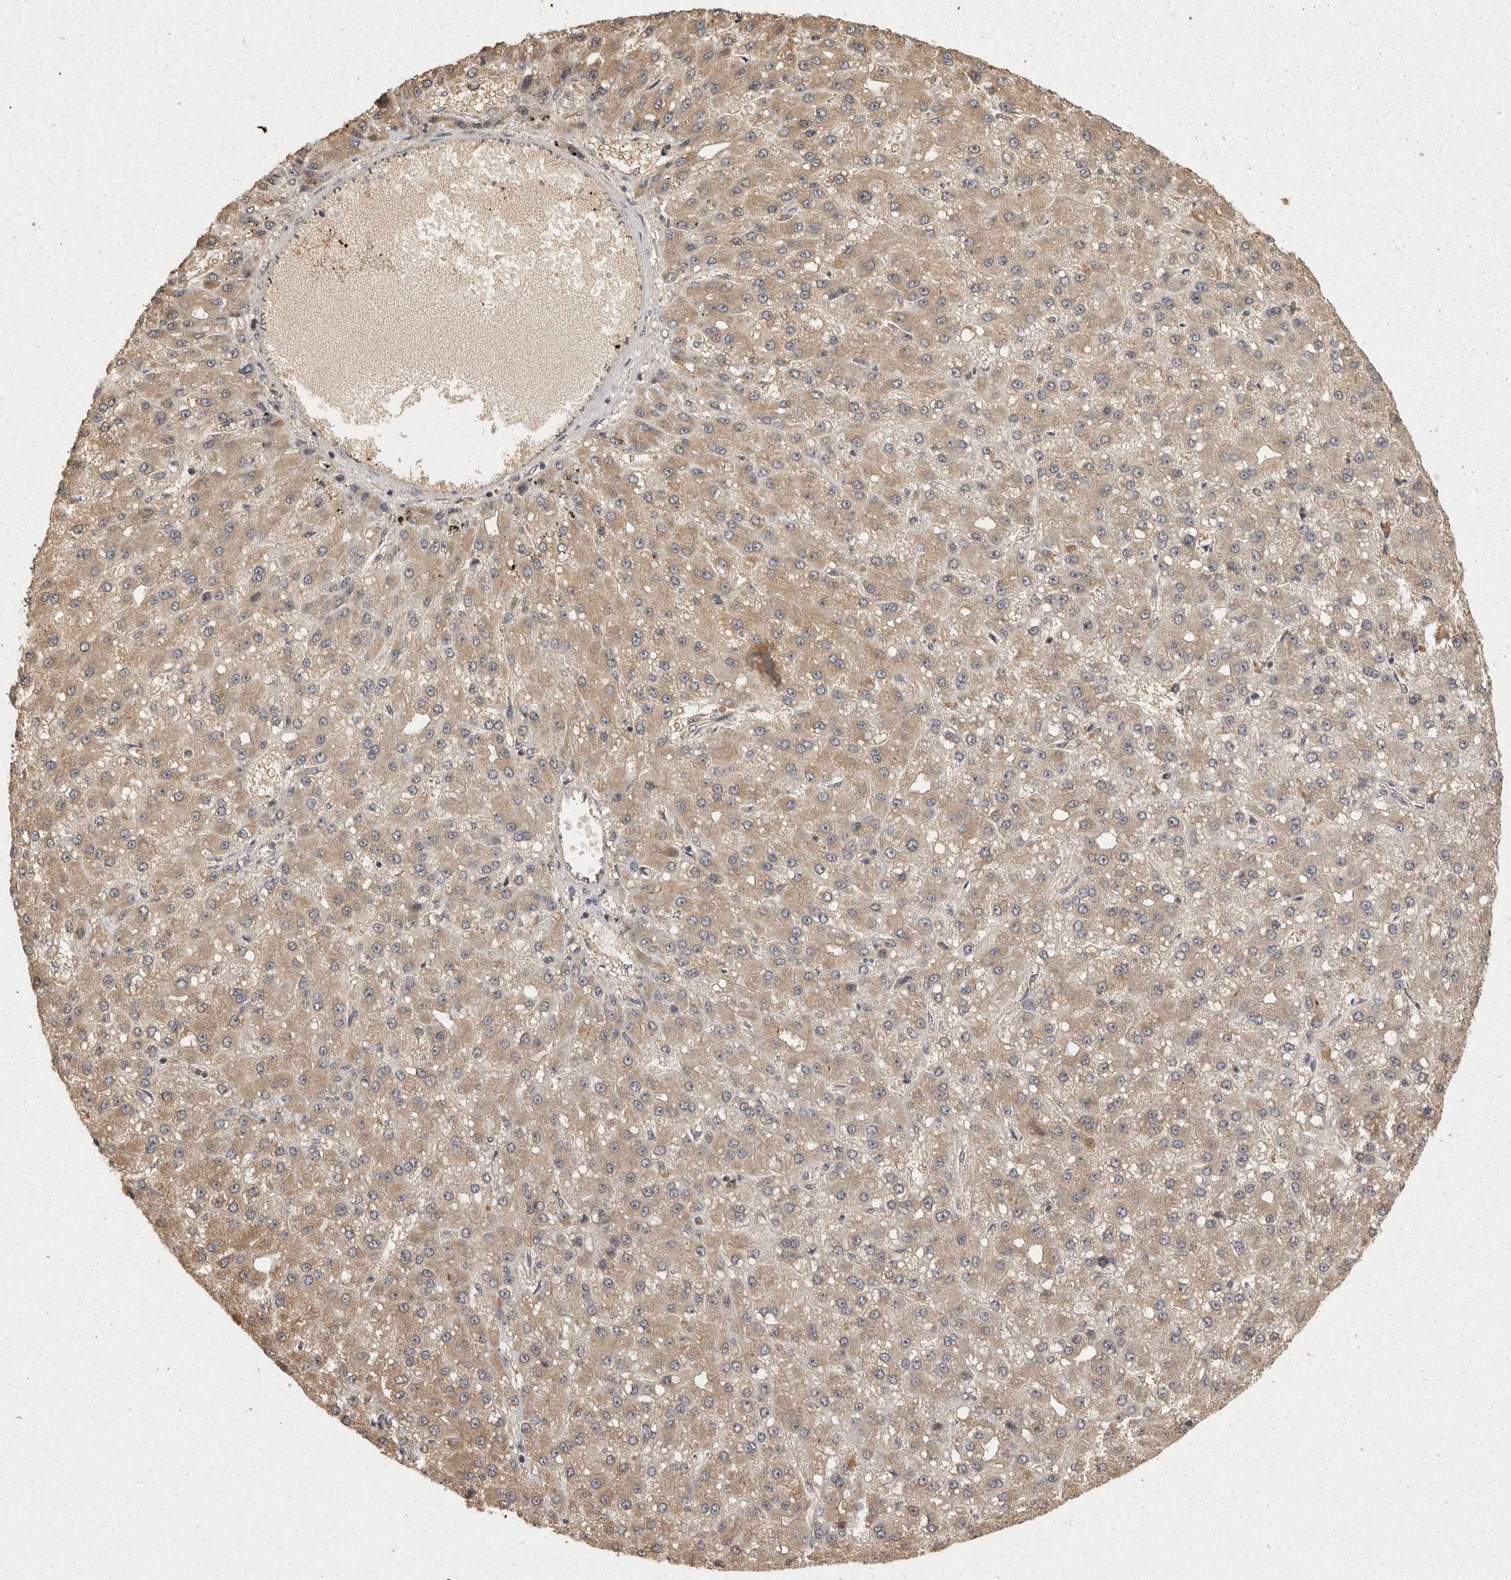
{"staining": {"intensity": "moderate", "quantity": ">75%", "location": "cytoplasmic/membranous"}, "tissue": "liver cancer", "cell_type": "Tumor cells", "image_type": "cancer", "snomed": [{"axis": "morphology", "description": "Carcinoma, Hepatocellular, NOS"}, {"axis": "topography", "description": "Liver"}], "caption": "Immunohistochemistry (IHC) micrograph of neoplastic tissue: human liver cancer stained using immunohistochemistry (IHC) demonstrates medium levels of moderate protein expression localized specifically in the cytoplasmic/membranous of tumor cells, appearing as a cytoplasmic/membranous brown color.", "gene": "BAIAP2", "patient": {"sex": "male", "age": 67}}